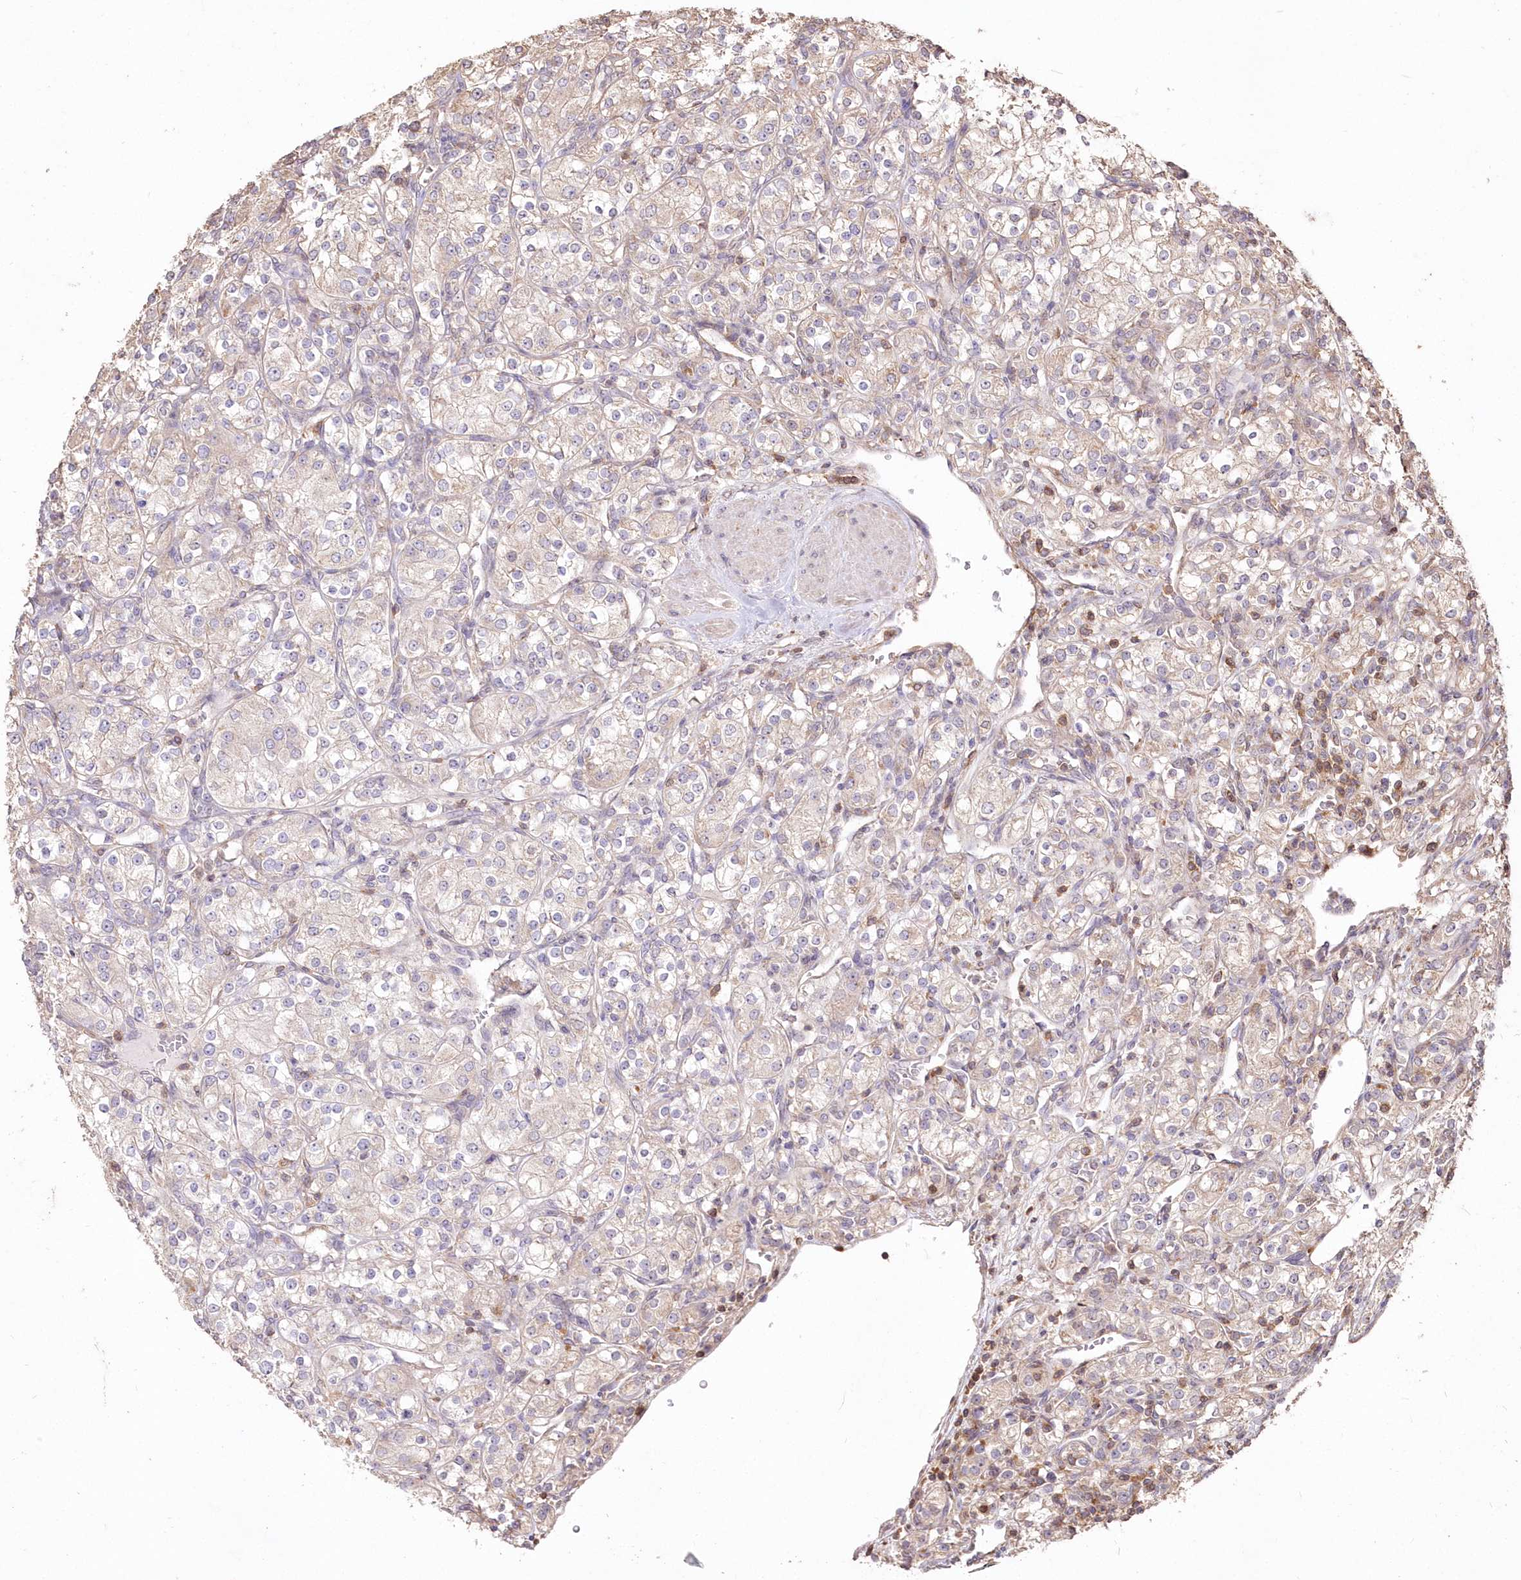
{"staining": {"intensity": "negative", "quantity": "none", "location": "none"}, "tissue": "renal cancer", "cell_type": "Tumor cells", "image_type": "cancer", "snomed": [{"axis": "morphology", "description": "Adenocarcinoma, NOS"}, {"axis": "topography", "description": "Kidney"}], "caption": "Protein analysis of renal adenocarcinoma shows no significant expression in tumor cells.", "gene": "STK17B", "patient": {"sex": "male", "age": 77}}